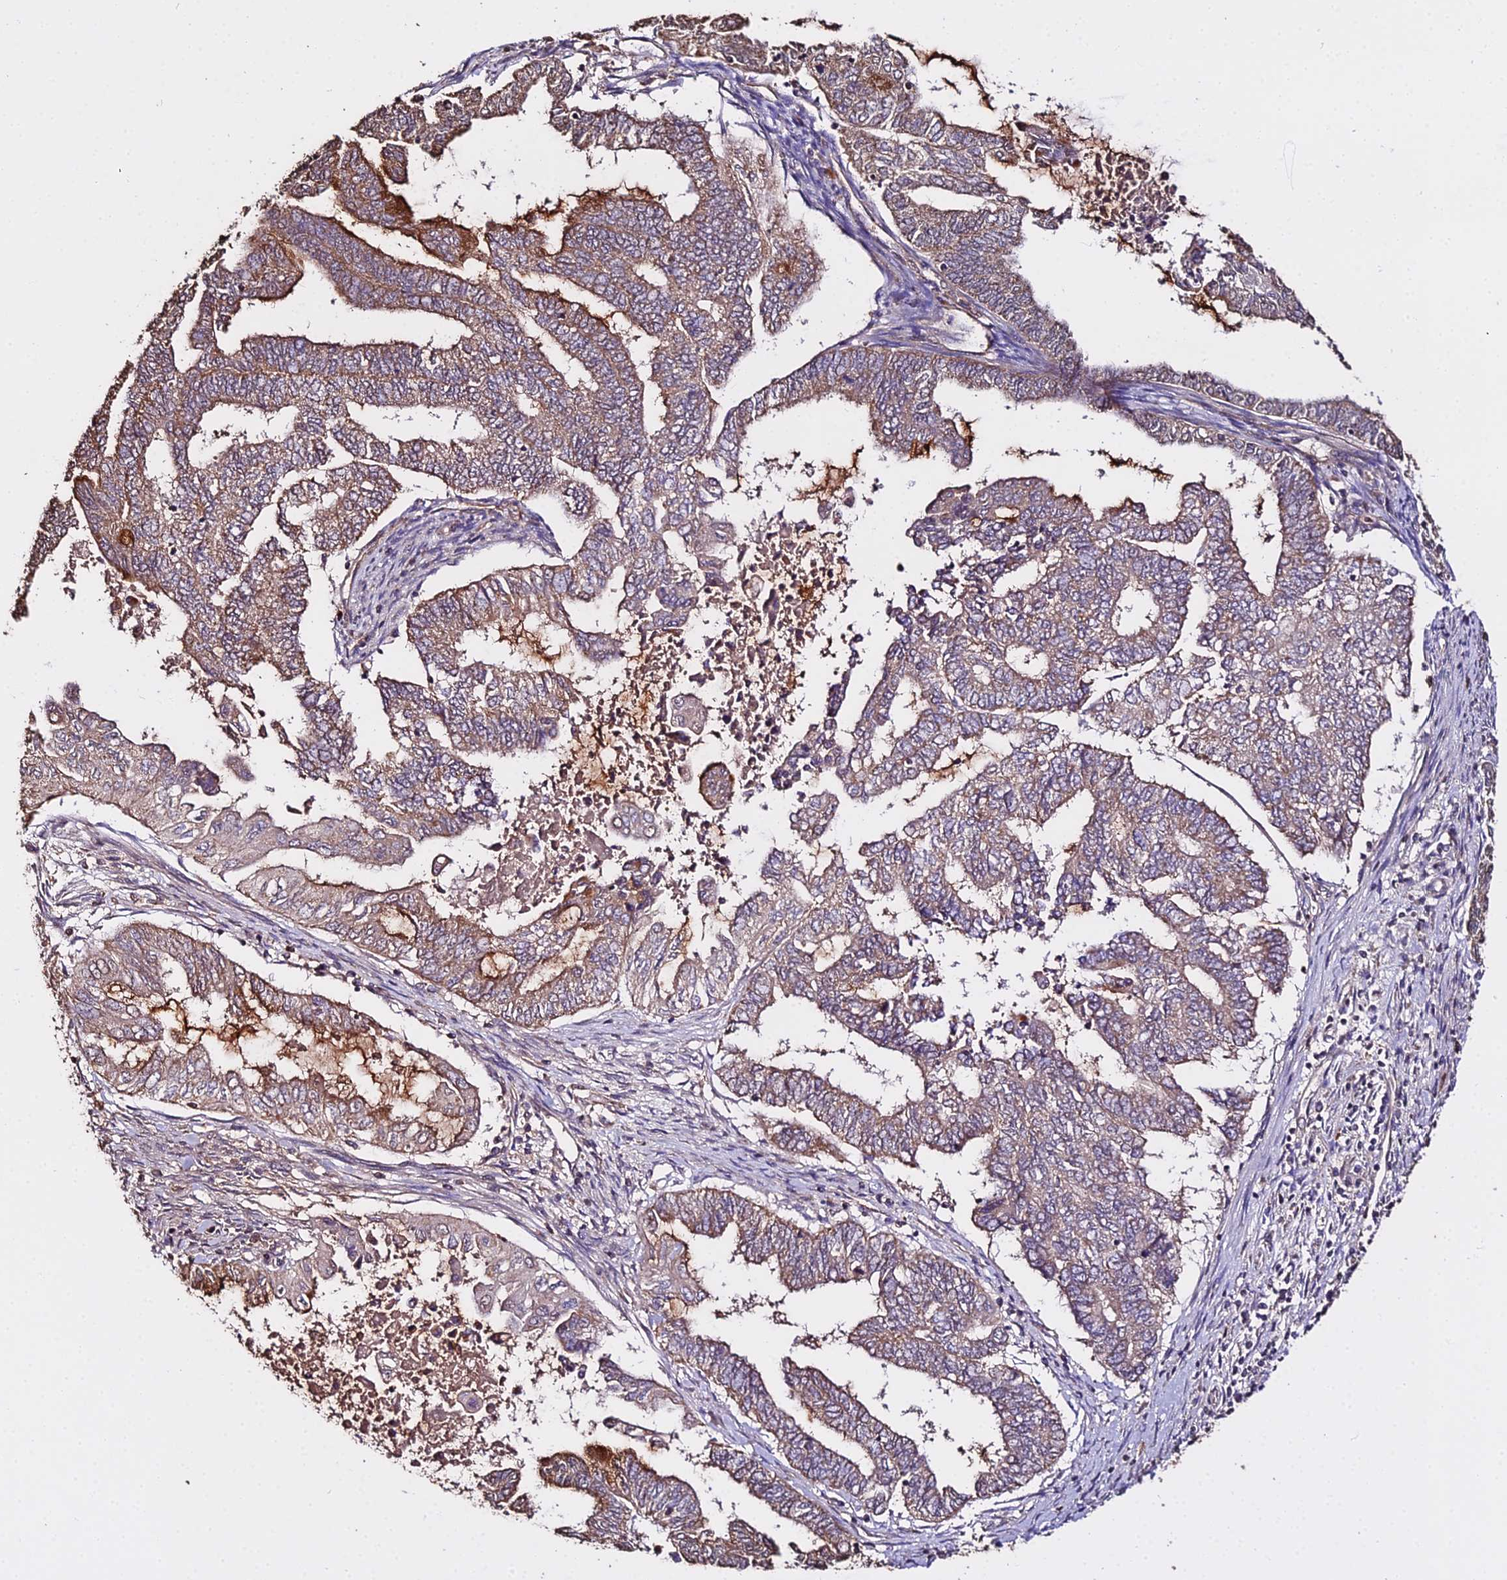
{"staining": {"intensity": "weak", "quantity": ">75%", "location": "cytoplasmic/membranous"}, "tissue": "endometrial cancer", "cell_type": "Tumor cells", "image_type": "cancer", "snomed": [{"axis": "morphology", "description": "Adenocarcinoma, NOS"}, {"axis": "topography", "description": "Uterus"}, {"axis": "topography", "description": "Endometrium"}], "caption": "A low amount of weak cytoplasmic/membranous positivity is appreciated in about >75% of tumor cells in adenocarcinoma (endometrial) tissue.", "gene": "METTL13", "patient": {"sex": "female", "age": 70}}